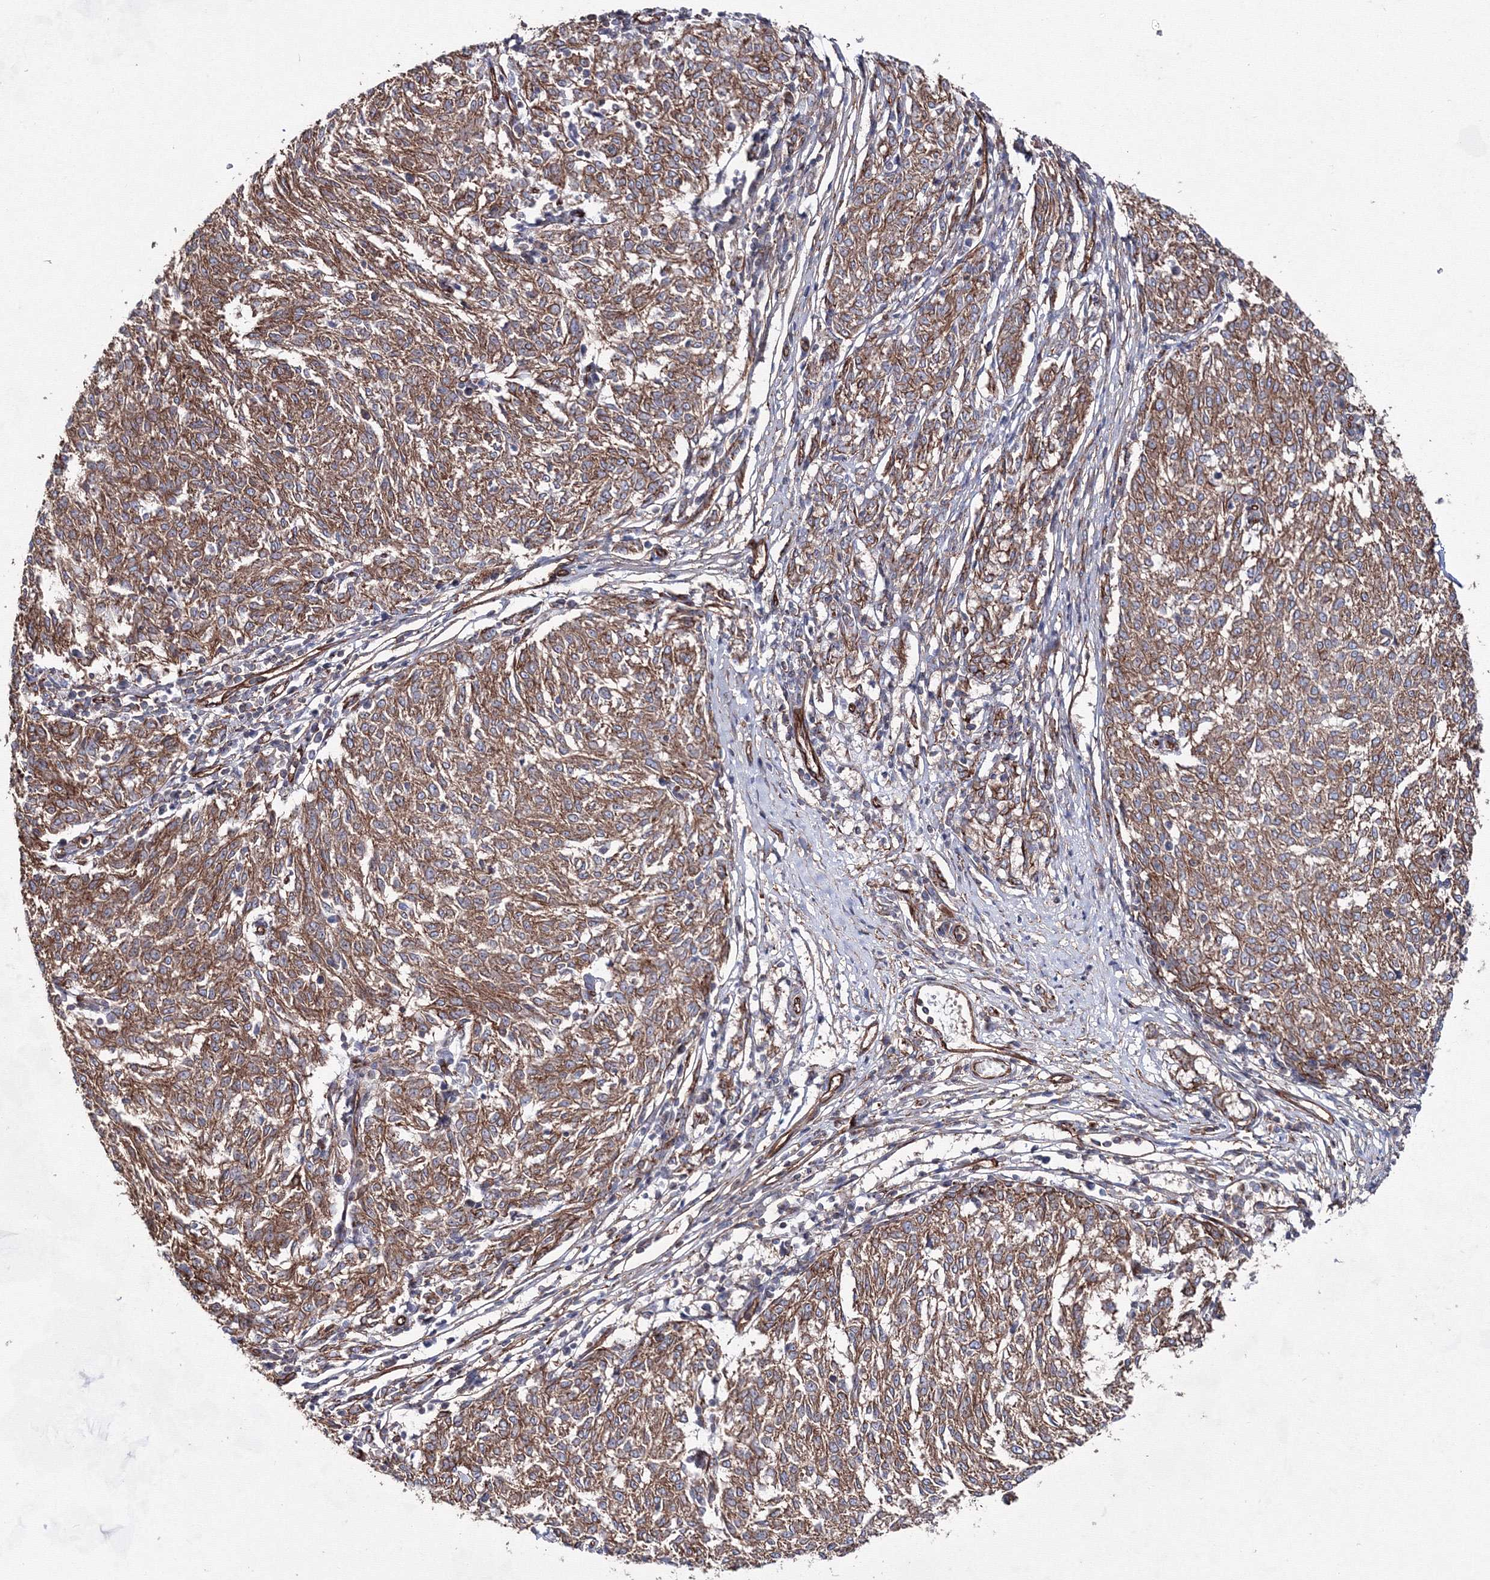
{"staining": {"intensity": "moderate", "quantity": ">75%", "location": "cytoplasmic/membranous"}, "tissue": "melanoma", "cell_type": "Tumor cells", "image_type": "cancer", "snomed": [{"axis": "morphology", "description": "Malignant melanoma, NOS"}, {"axis": "topography", "description": "Skin"}], "caption": "A brown stain shows moderate cytoplasmic/membranous expression of a protein in malignant melanoma tumor cells. The protein of interest is shown in brown color, while the nuclei are stained blue.", "gene": "ANKRD37", "patient": {"sex": "female", "age": 72}}